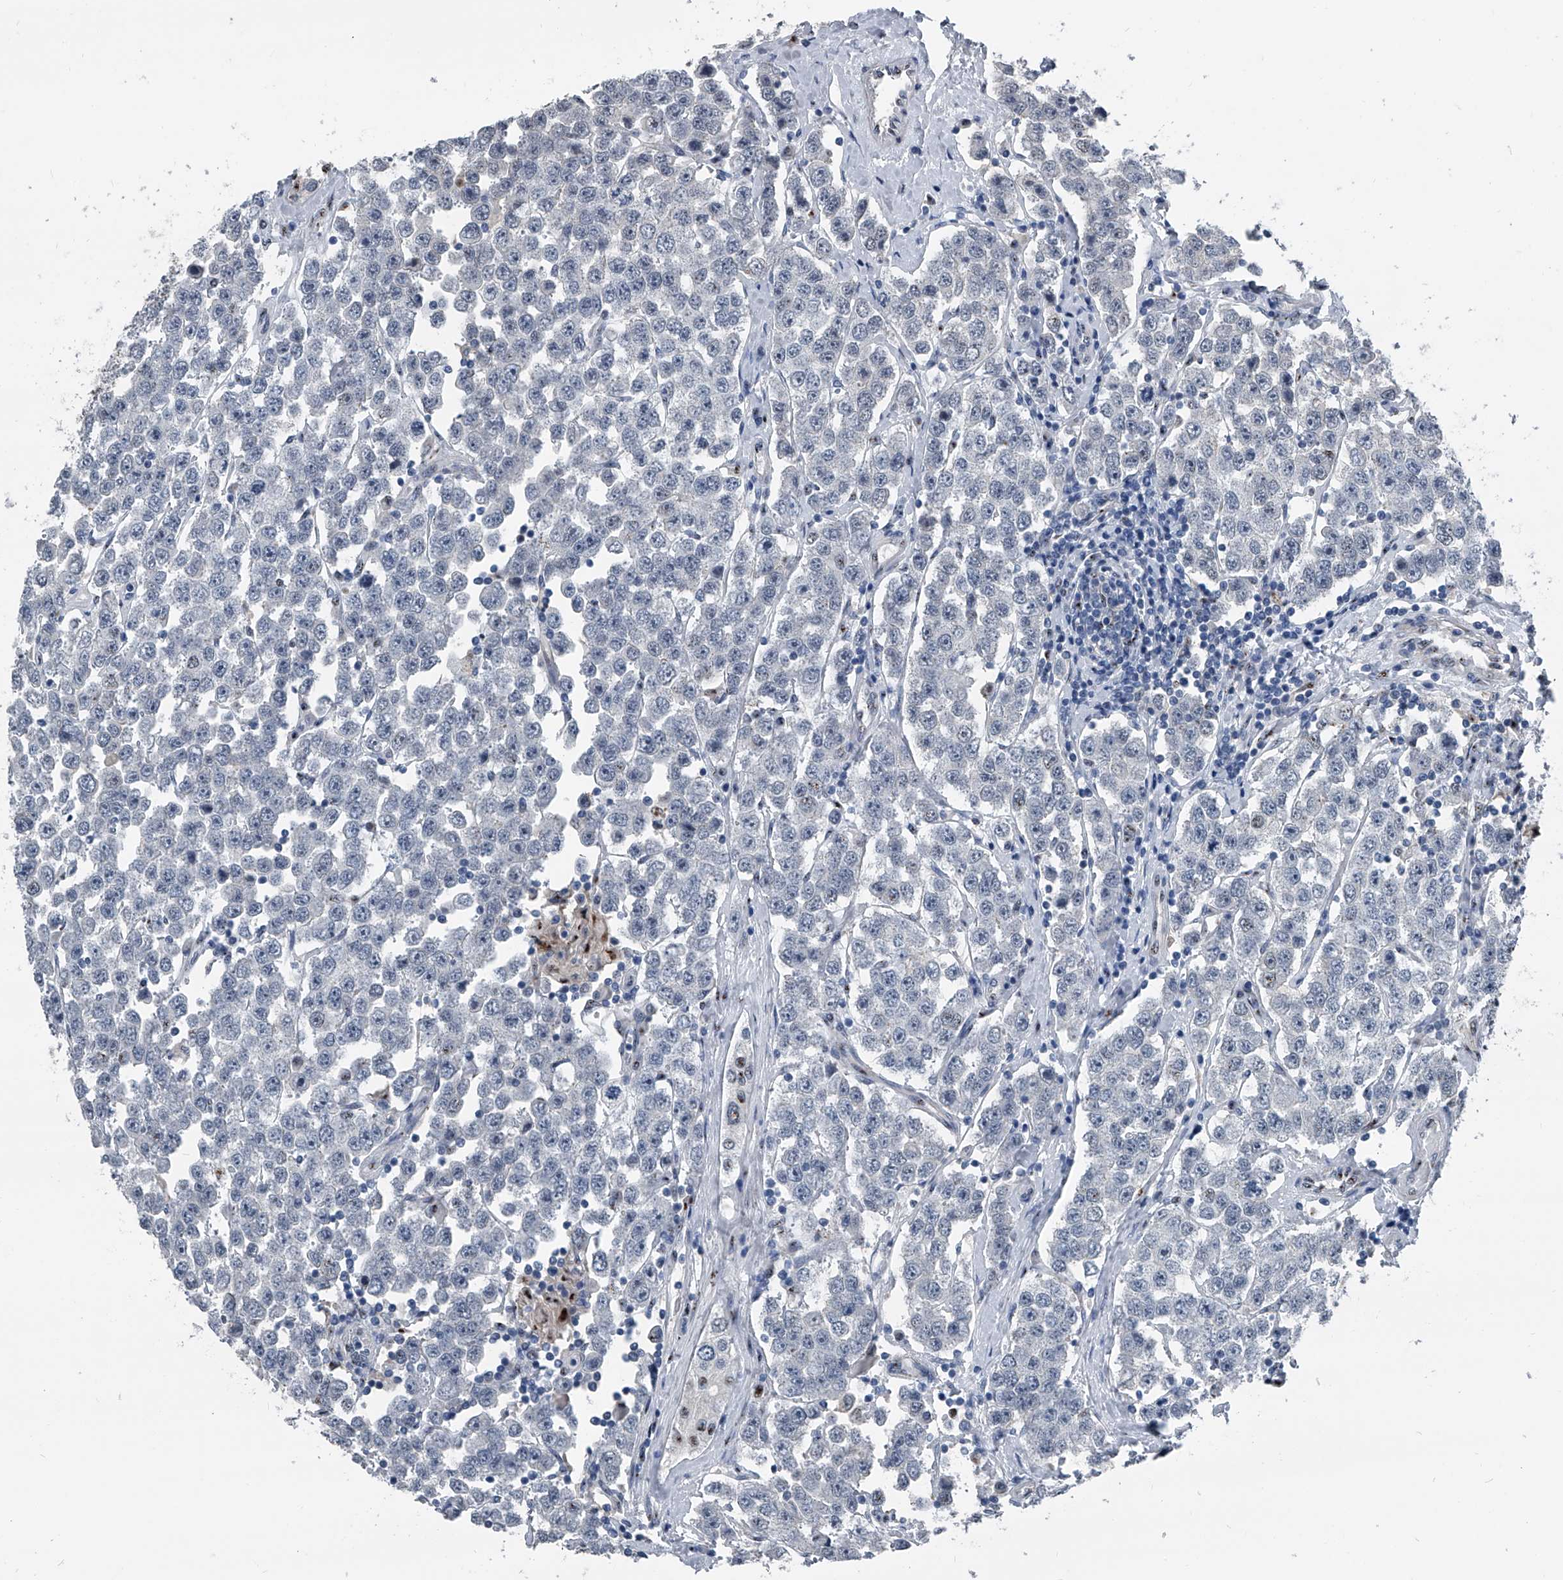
{"staining": {"intensity": "weak", "quantity": "25%-75%", "location": "nuclear"}, "tissue": "testis cancer", "cell_type": "Tumor cells", "image_type": "cancer", "snomed": [{"axis": "morphology", "description": "Seminoma, NOS"}, {"axis": "topography", "description": "Testis"}], "caption": "Testis cancer (seminoma) stained for a protein (brown) demonstrates weak nuclear positive expression in about 25%-75% of tumor cells.", "gene": "MEN1", "patient": {"sex": "male", "age": 28}}